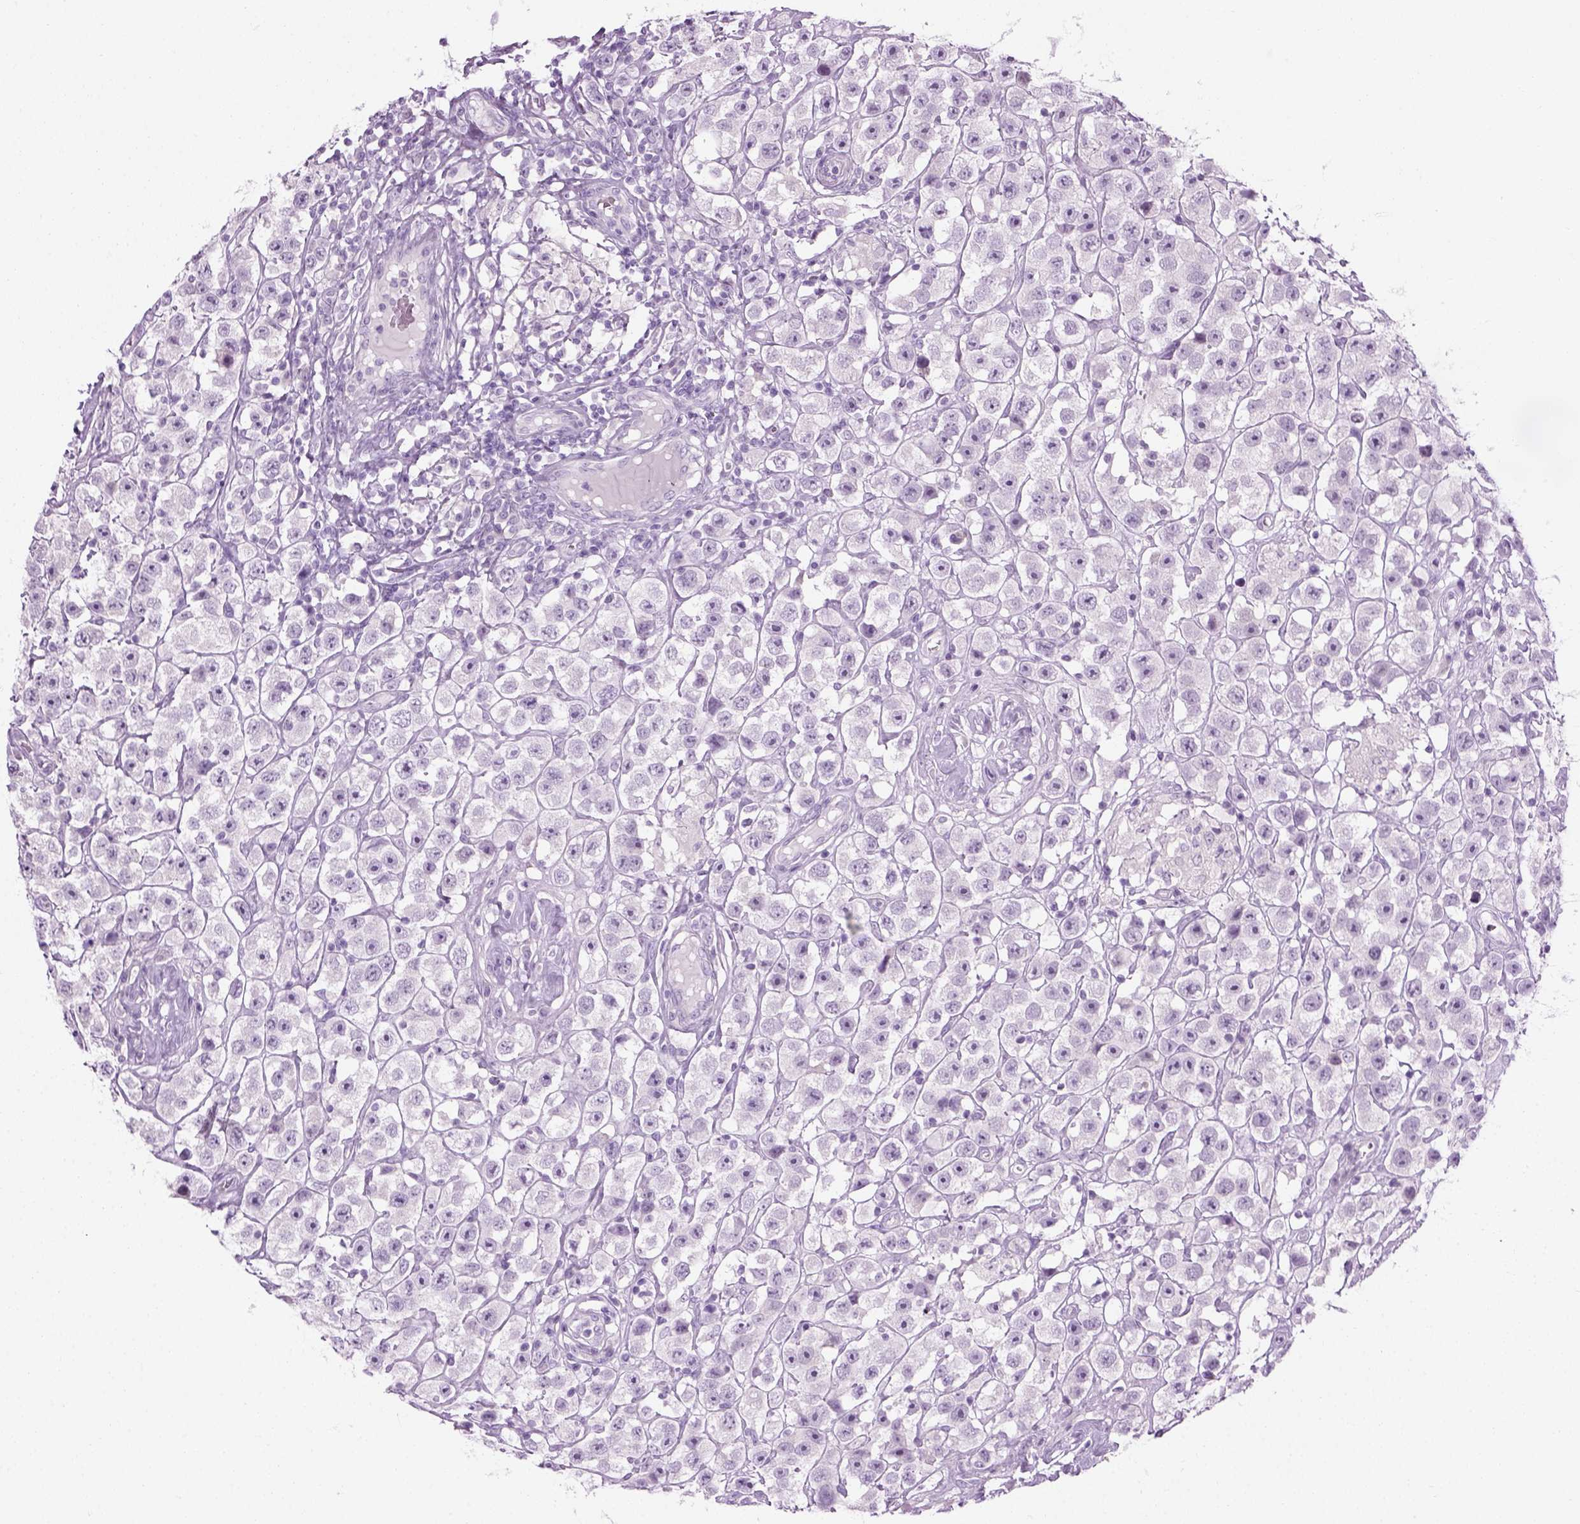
{"staining": {"intensity": "negative", "quantity": "none", "location": "none"}, "tissue": "testis cancer", "cell_type": "Tumor cells", "image_type": "cancer", "snomed": [{"axis": "morphology", "description": "Seminoma, NOS"}, {"axis": "topography", "description": "Testis"}], "caption": "High magnification brightfield microscopy of testis cancer (seminoma) stained with DAB (brown) and counterstained with hematoxylin (blue): tumor cells show no significant positivity.", "gene": "CIBAR2", "patient": {"sex": "male", "age": 45}}